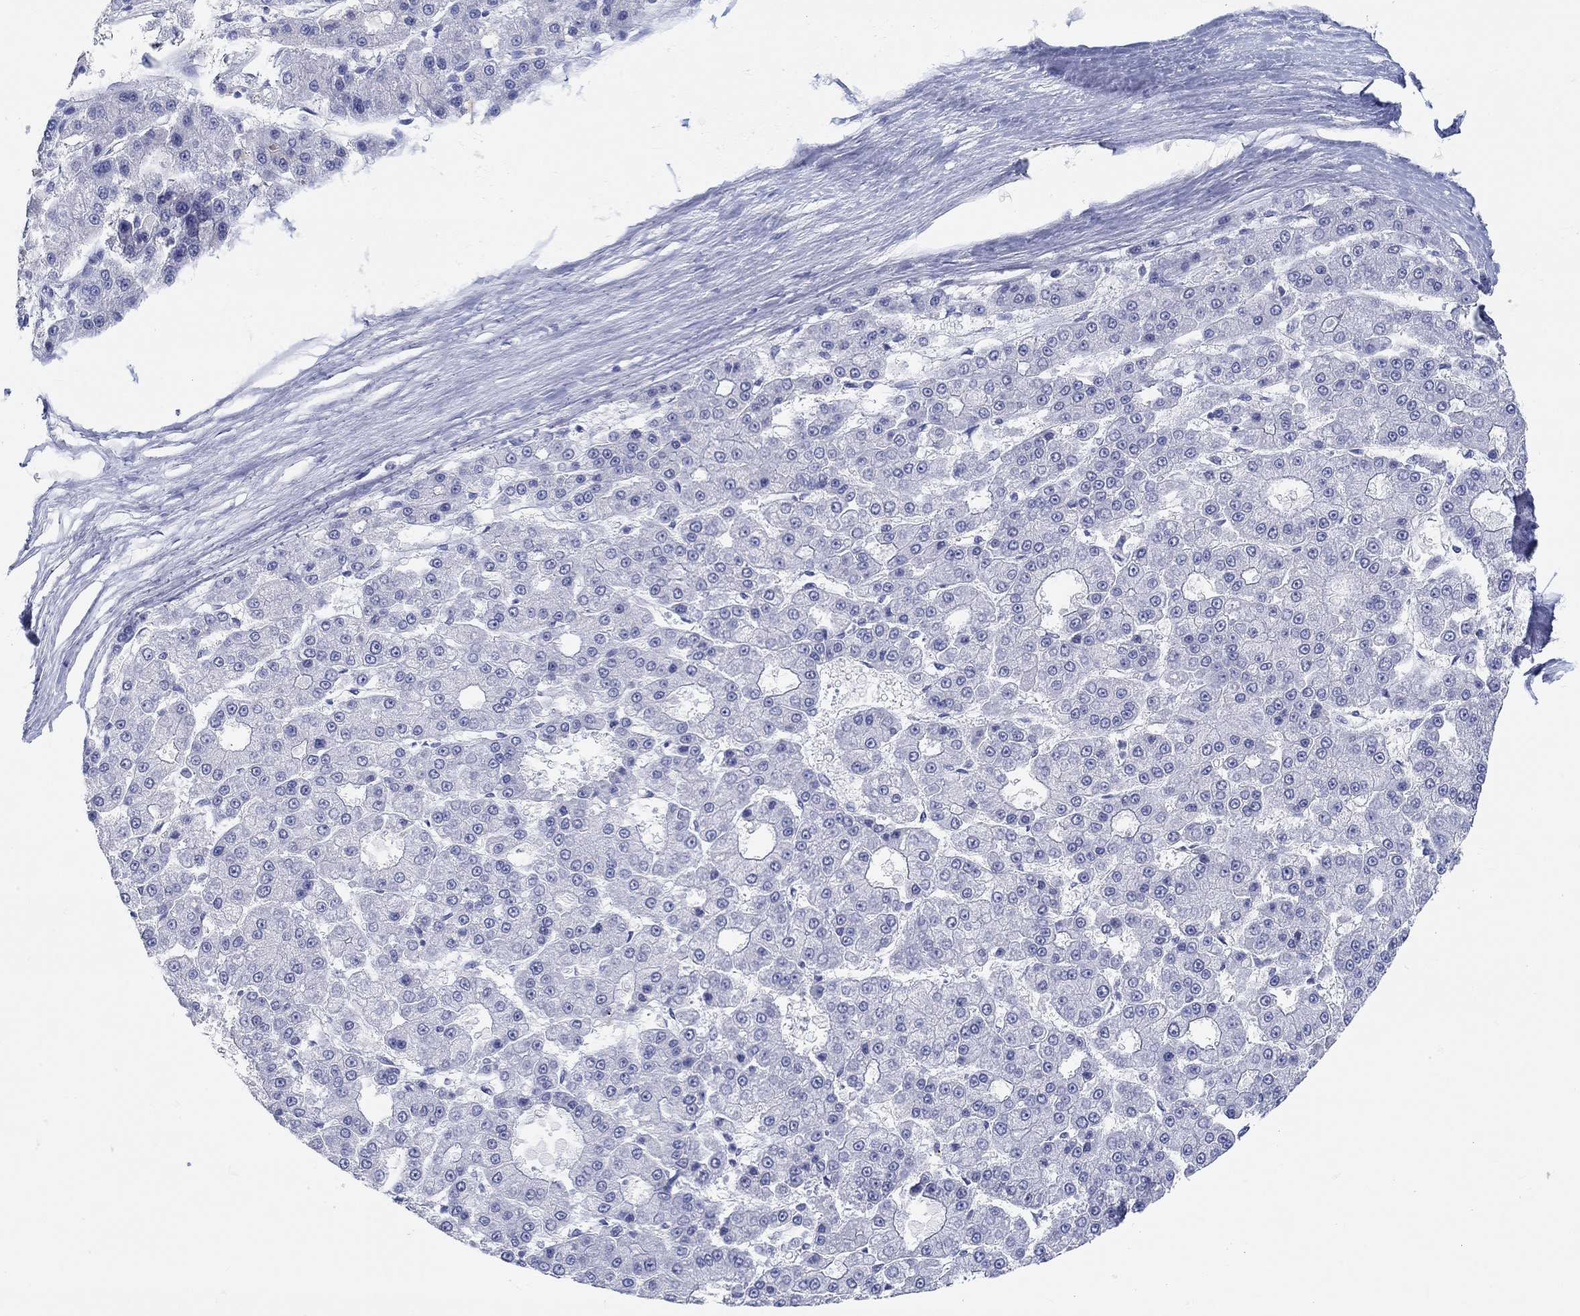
{"staining": {"intensity": "negative", "quantity": "none", "location": "none"}, "tissue": "liver cancer", "cell_type": "Tumor cells", "image_type": "cancer", "snomed": [{"axis": "morphology", "description": "Carcinoma, Hepatocellular, NOS"}, {"axis": "topography", "description": "Liver"}], "caption": "DAB (3,3'-diaminobenzidine) immunohistochemical staining of hepatocellular carcinoma (liver) displays no significant expression in tumor cells.", "gene": "GRIA3", "patient": {"sex": "male", "age": 70}}